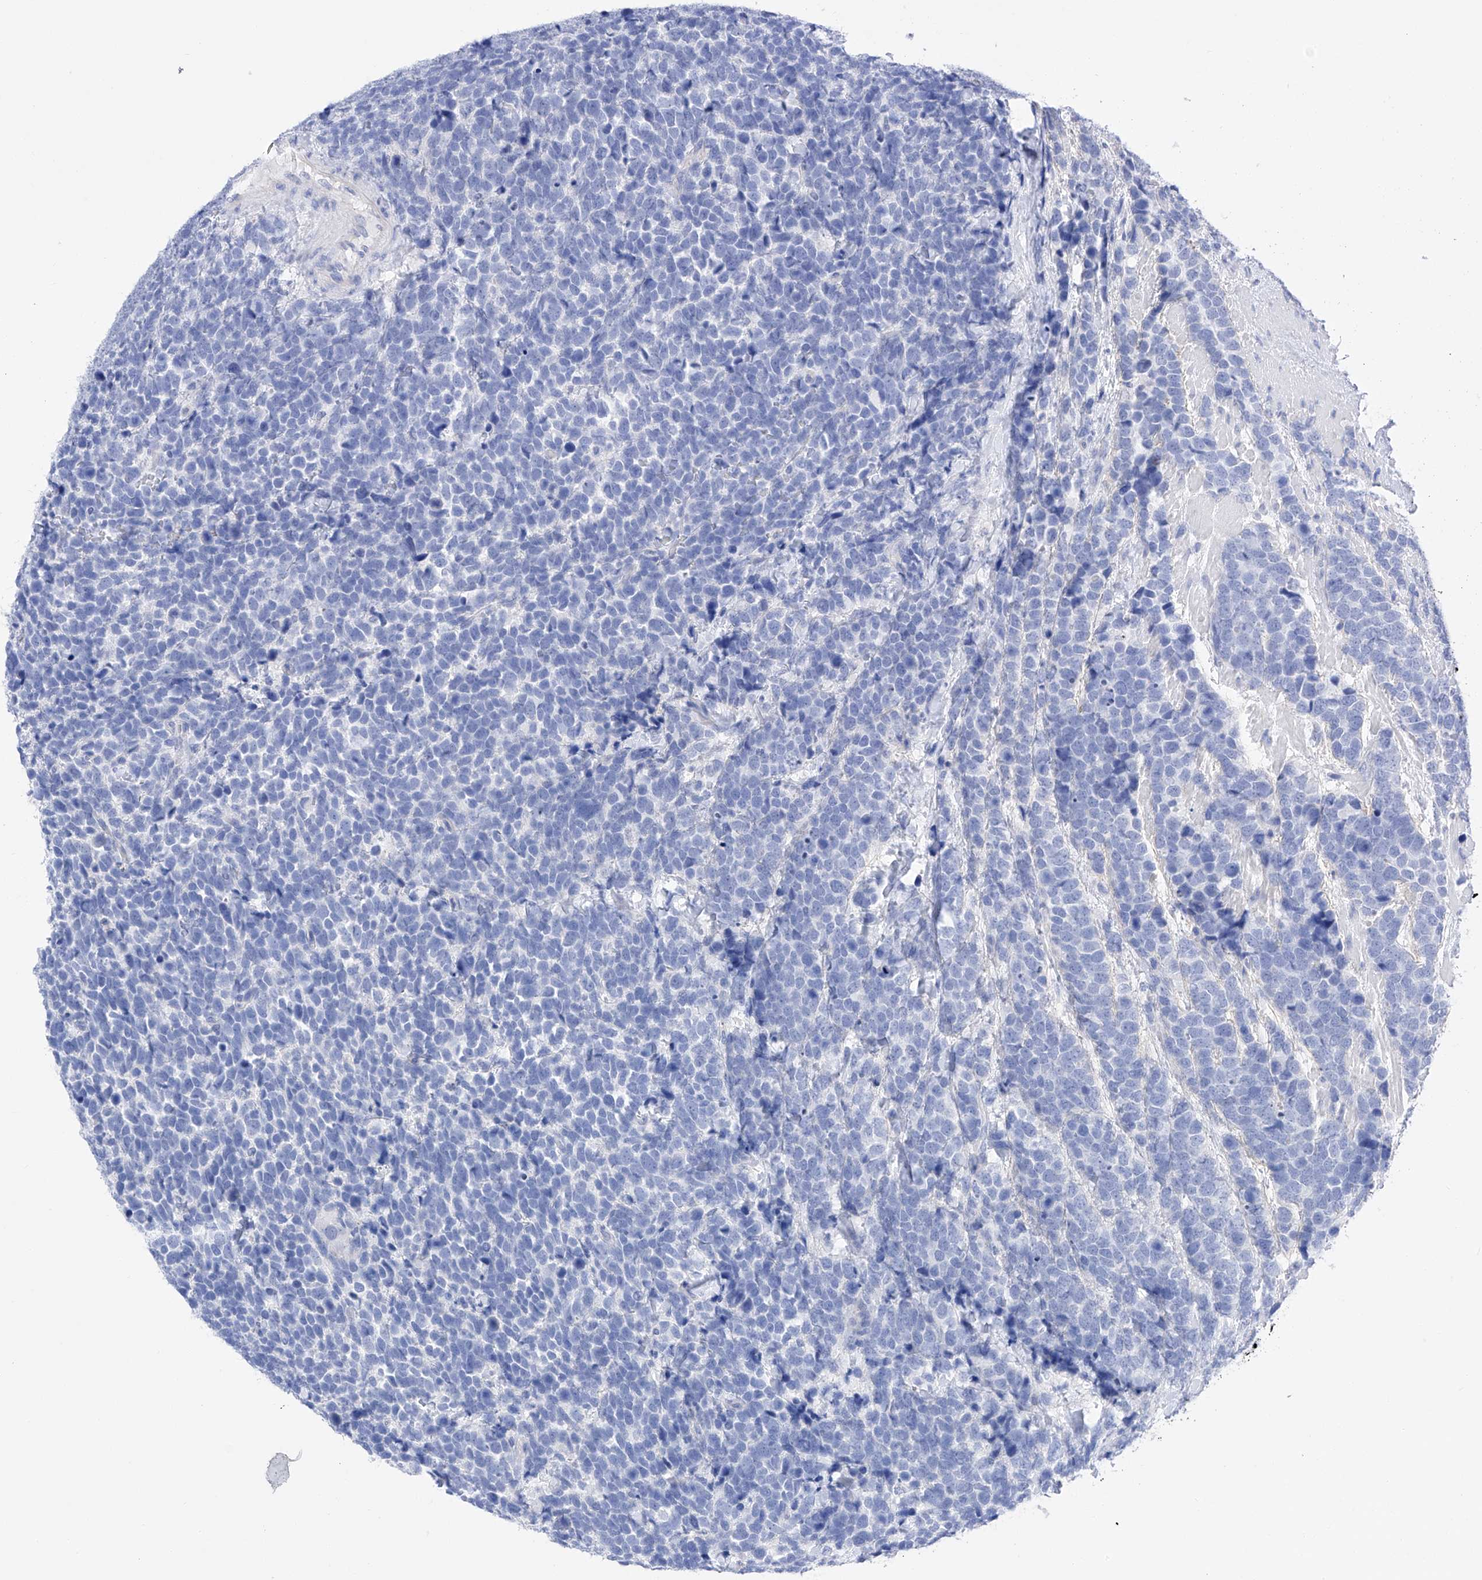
{"staining": {"intensity": "negative", "quantity": "none", "location": "none"}, "tissue": "urothelial cancer", "cell_type": "Tumor cells", "image_type": "cancer", "snomed": [{"axis": "morphology", "description": "Urothelial carcinoma, High grade"}, {"axis": "topography", "description": "Urinary bladder"}], "caption": "The histopathology image shows no significant positivity in tumor cells of urothelial carcinoma (high-grade). (Immunohistochemistry, brightfield microscopy, high magnification).", "gene": "FLG", "patient": {"sex": "female", "age": 82}}